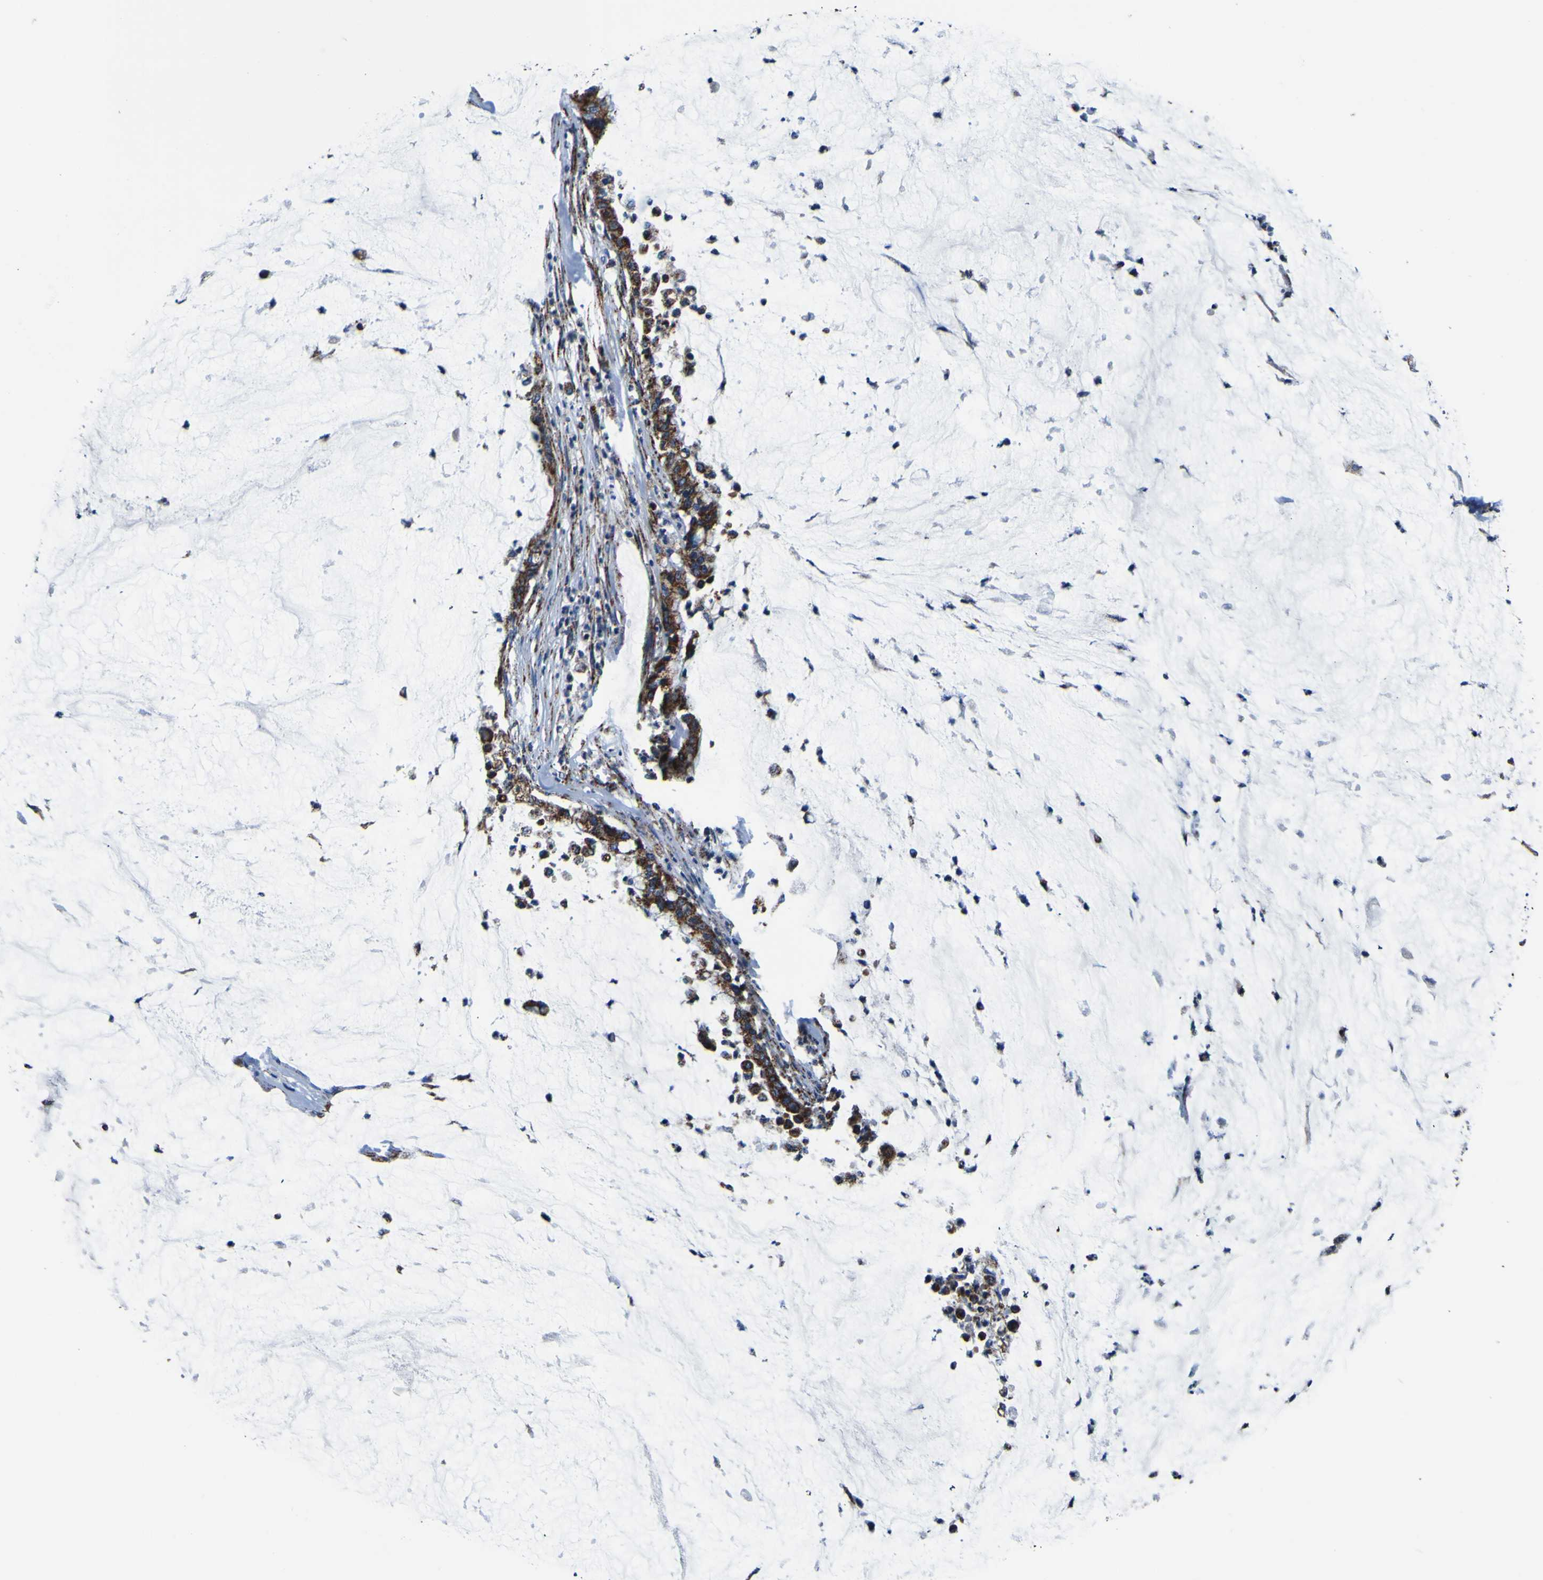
{"staining": {"intensity": "strong", "quantity": ">75%", "location": "cytoplasmic/membranous"}, "tissue": "pancreatic cancer", "cell_type": "Tumor cells", "image_type": "cancer", "snomed": [{"axis": "morphology", "description": "Adenocarcinoma, NOS"}, {"axis": "topography", "description": "Pancreas"}], "caption": "Tumor cells display high levels of strong cytoplasmic/membranous expression in about >75% of cells in human pancreatic adenocarcinoma.", "gene": "PTRH2", "patient": {"sex": "male", "age": 41}}